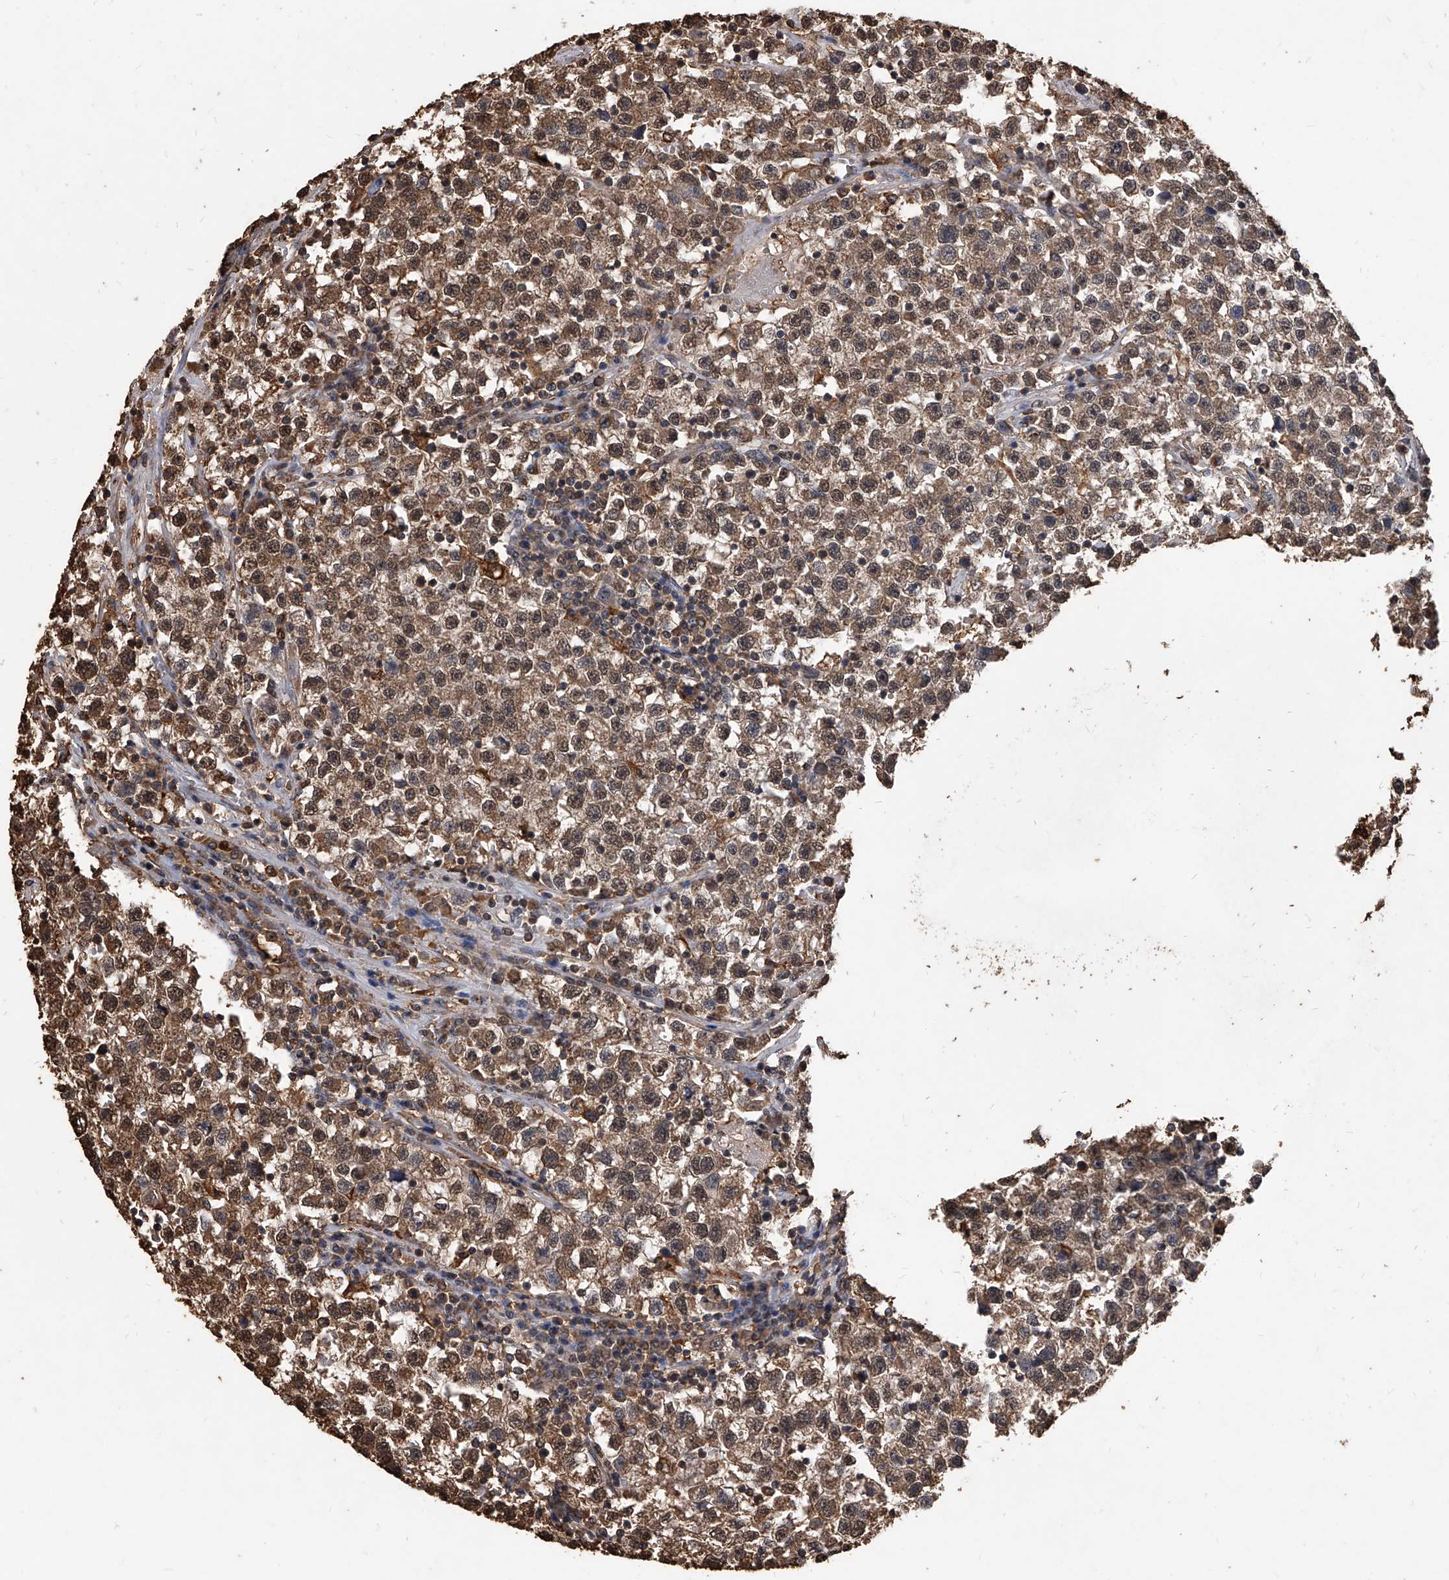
{"staining": {"intensity": "moderate", "quantity": ">75%", "location": "cytoplasmic/membranous,nuclear"}, "tissue": "testis cancer", "cell_type": "Tumor cells", "image_type": "cancer", "snomed": [{"axis": "morphology", "description": "Seminoma, NOS"}, {"axis": "topography", "description": "Testis"}], "caption": "Protein staining by immunohistochemistry (IHC) reveals moderate cytoplasmic/membranous and nuclear expression in about >75% of tumor cells in testis seminoma.", "gene": "FBXL4", "patient": {"sex": "male", "age": 22}}